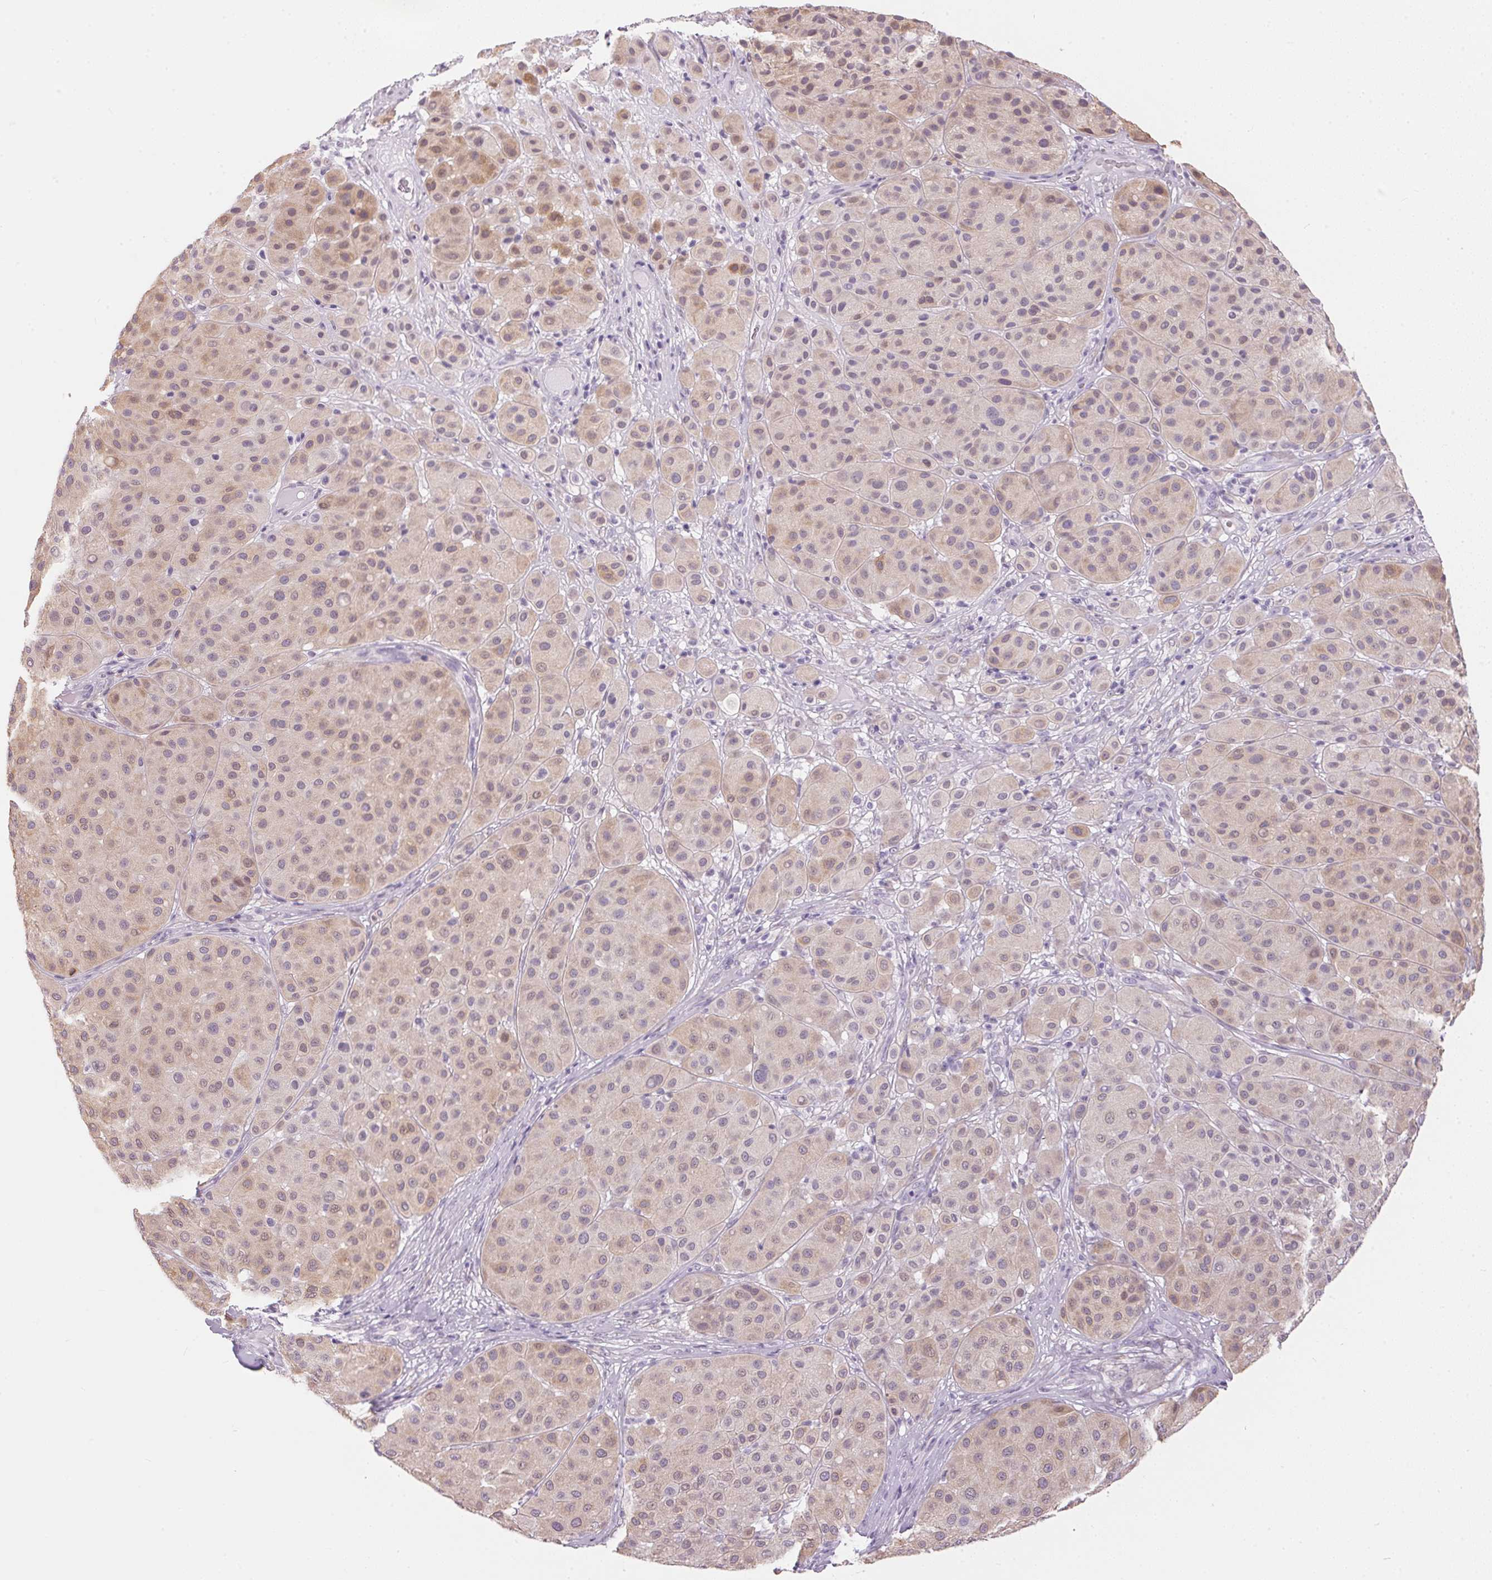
{"staining": {"intensity": "weak", "quantity": ">75%", "location": "cytoplasmic/membranous"}, "tissue": "melanoma", "cell_type": "Tumor cells", "image_type": "cancer", "snomed": [{"axis": "morphology", "description": "Malignant melanoma, Metastatic site"}, {"axis": "topography", "description": "Smooth muscle"}], "caption": "High-magnification brightfield microscopy of malignant melanoma (metastatic site) stained with DAB (brown) and counterstained with hematoxylin (blue). tumor cells exhibit weak cytoplasmic/membranous staining is identified in about>75% of cells.", "gene": "CADPS", "patient": {"sex": "male", "age": 41}}